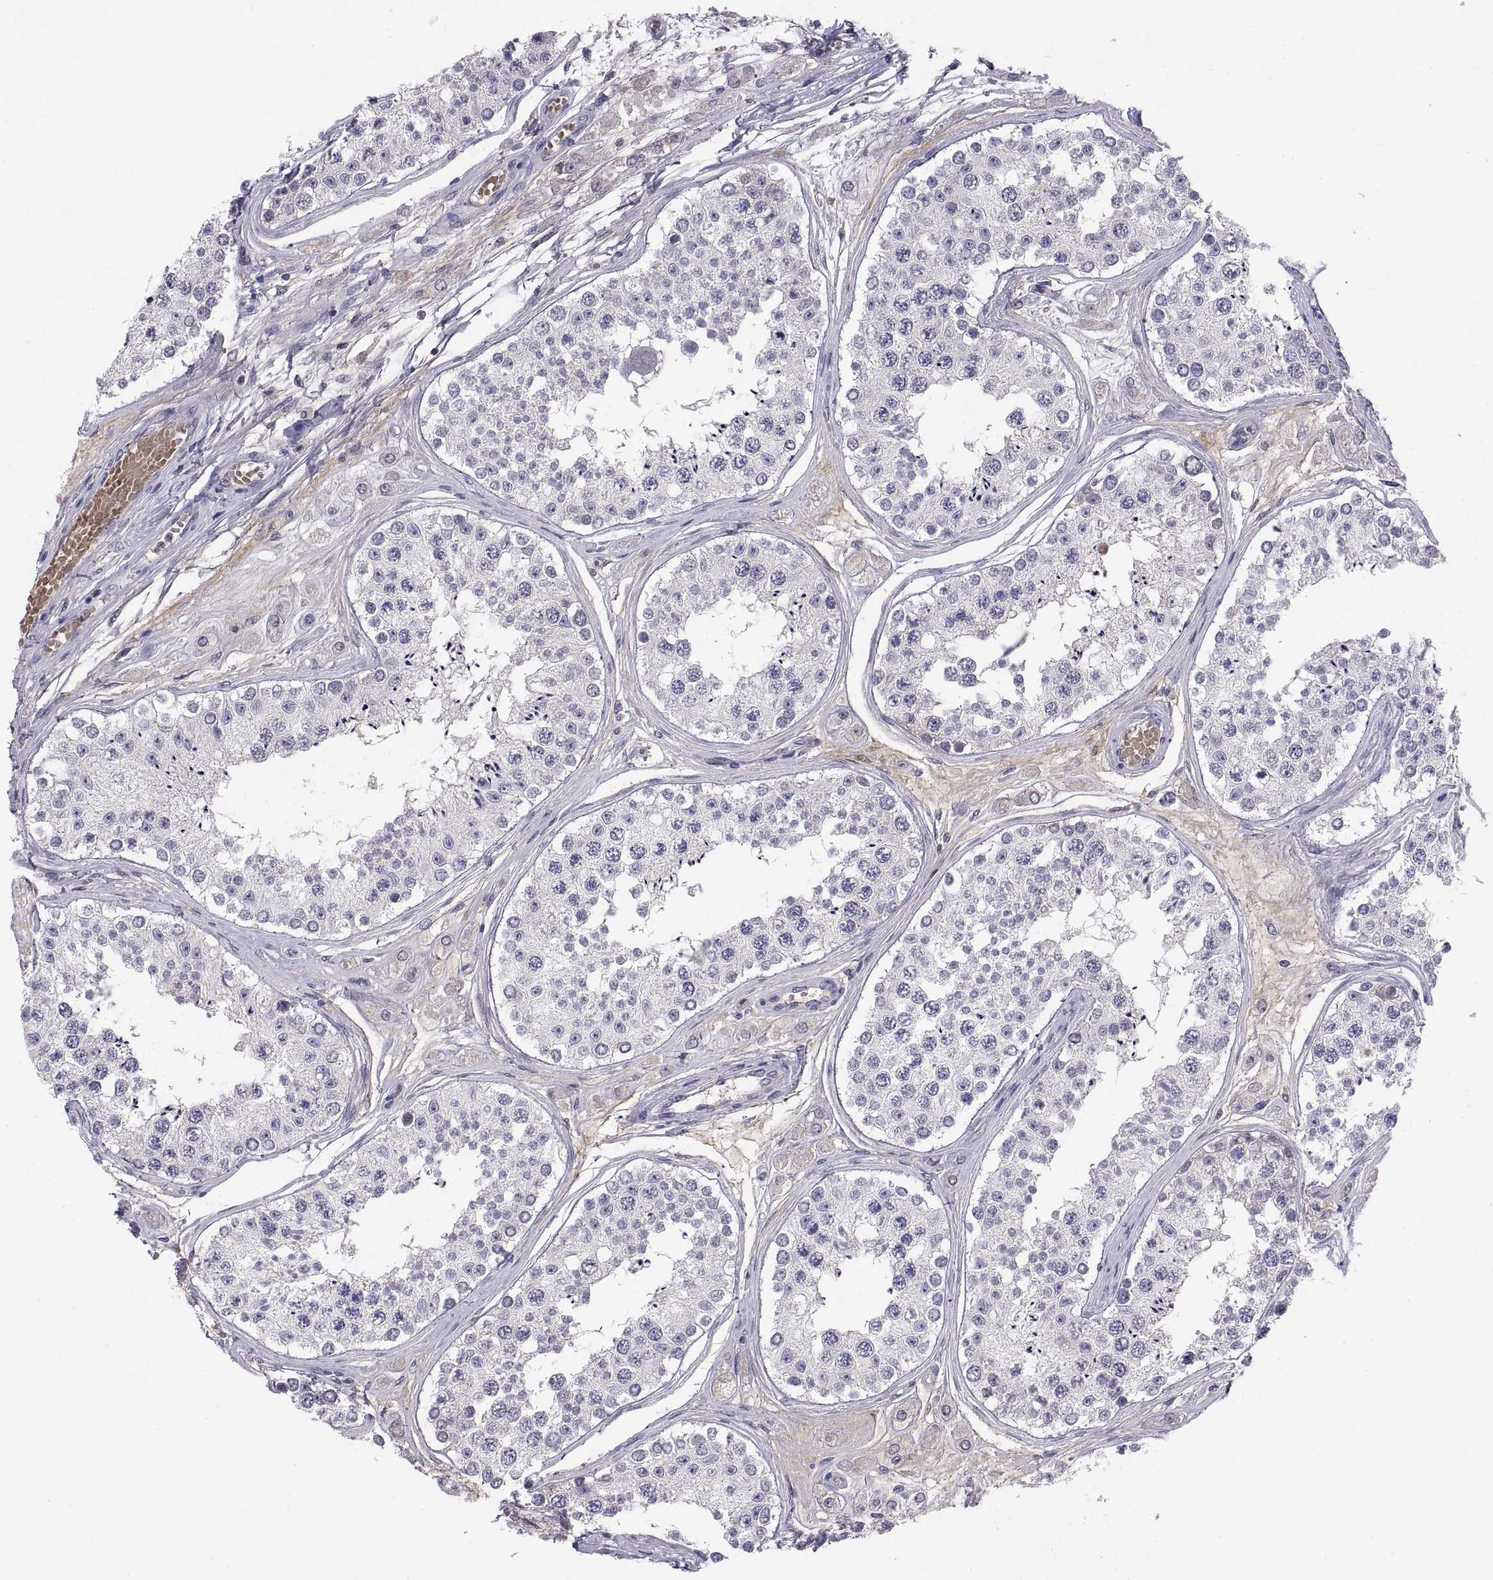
{"staining": {"intensity": "negative", "quantity": "none", "location": "none"}, "tissue": "testis", "cell_type": "Cells in seminiferous ducts", "image_type": "normal", "snomed": [{"axis": "morphology", "description": "Normal tissue, NOS"}, {"axis": "topography", "description": "Testis"}], "caption": "This photomicrograph is of benign testis stained with immunohistochemistry (IHC) to label a protein in brown with the nuclei are counter-stained blue. There is no positivity in cells in seminiferous ducts.", "gene": "PKP1", "patient": {"sex": "male", "age": 25}}